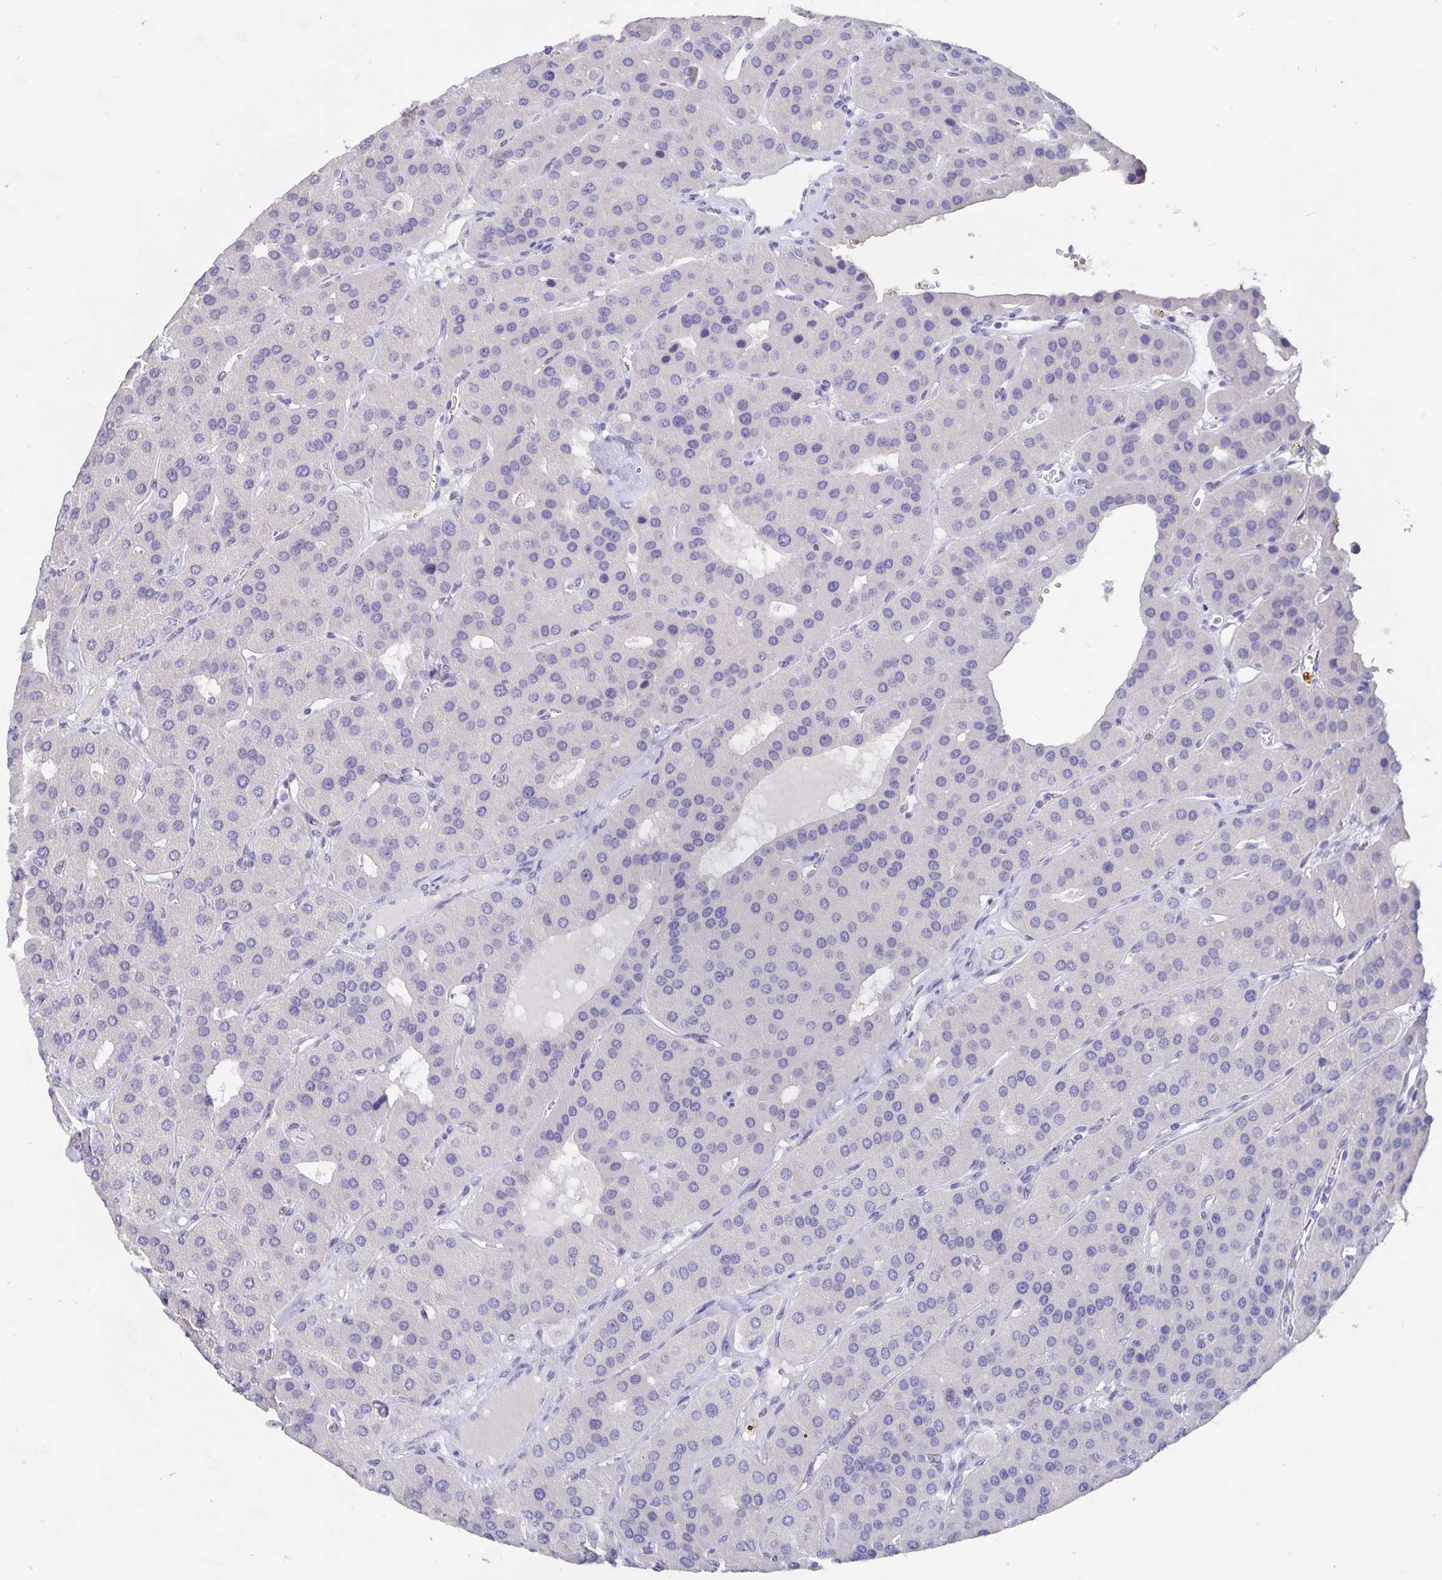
{"staining": {"intensity": "negative", "quantity": "none", "location": "none"}, "tissue": "parathyroid gland", "cell_type": "Glandular cells", "image_type": "normal", "snomed": [{"axis": "morphology", "description": "Normal tissue, NOS"}, {"axis": "morphology", "description": "Adenoma, NOS"}, {"axis": "topography", "description": "Parathyroid gland"}], "caption": "An image of human parathyroid gland is negative for staining in glandular cells. (Immunohistochemistry, brightfield microscopy, high magnification).", "gene": "SMOC1", "patient": {"sex": "female", "age": 86}}